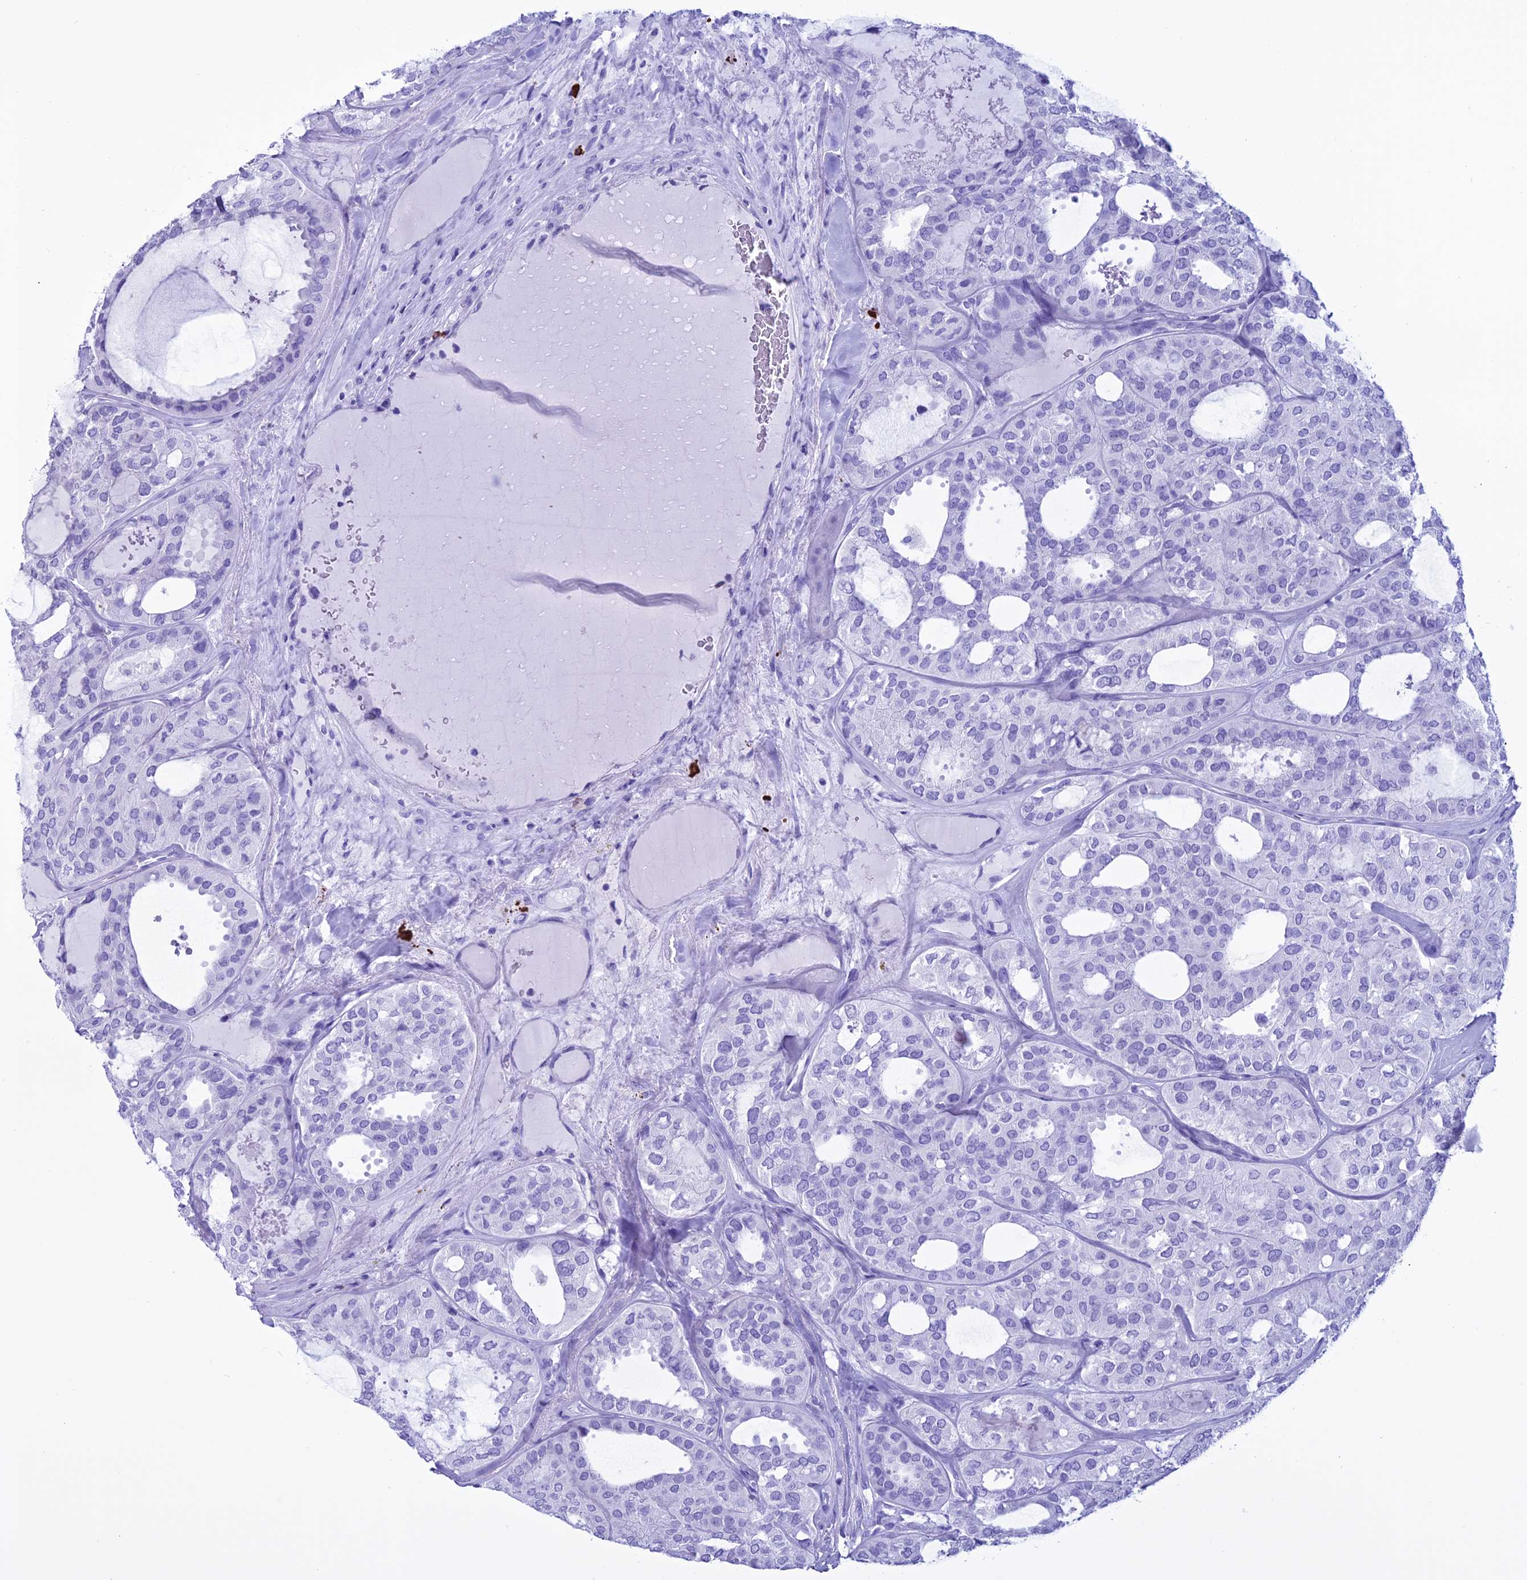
{"staining": {"intensity": "negative", "quantity": "none", "location": "none"}, "tissue": "thyroid cancer", "cell_type": "Tumor cells", "image_type": "cancer", "snomed": [{"axis": "morphology", "description": "Follicular adenoma carcinoma, NOS"}, {"axis": "topography", "description": "Thyroid gland"}], "caption": "There is no significant staining in tumor cells of thyroid cancer (follicular adenoma carcinoma).", "gene": "MZB1", "patient": {"sex": "male", "age": 75}}